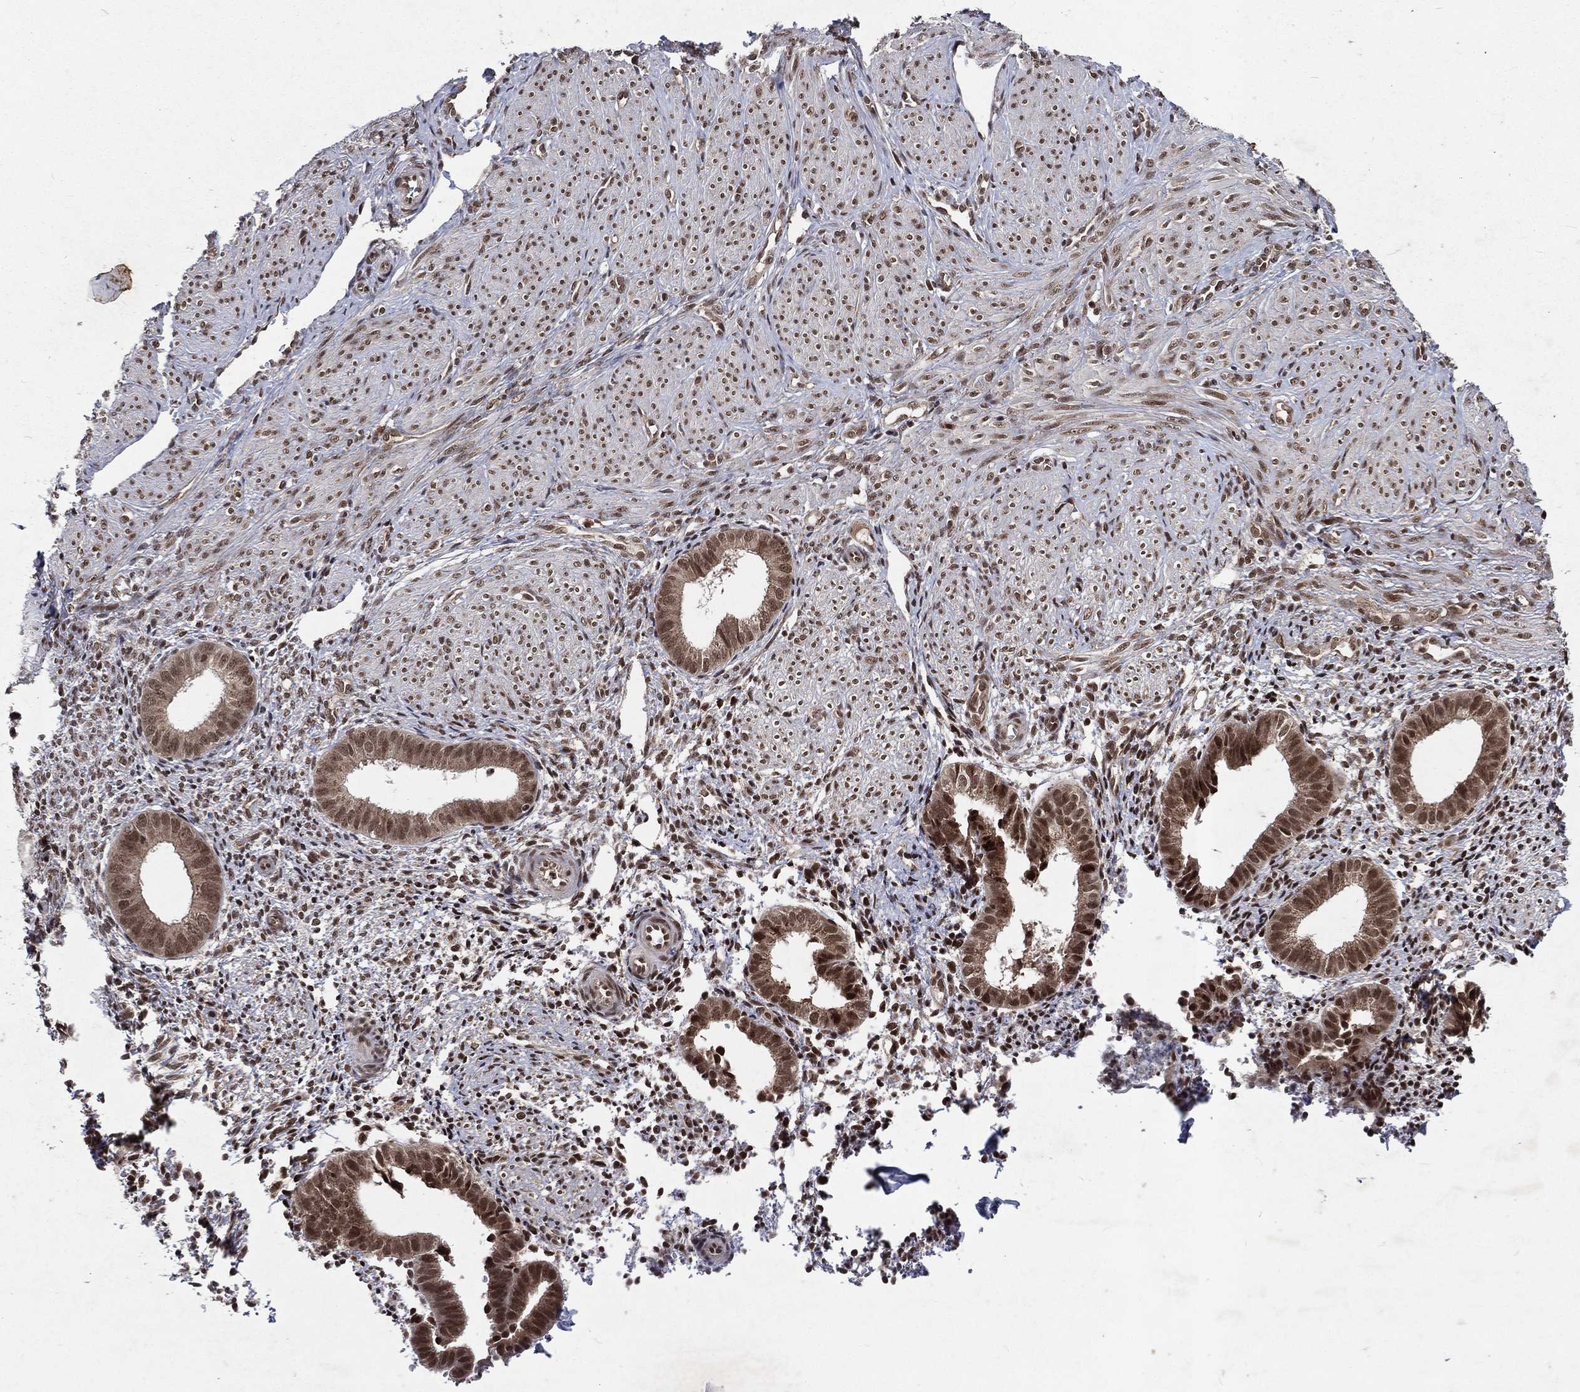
{"staining": {"intensity": "strong", "quantity": "25%-75%", "location": "nuclear"}, "tissue": "endometrium", "cell_type": "Cells in endometrial stroma", "image_type": "normal", "snomed": [{"axis": "morphology", "description": "Normal tissue, NOS"}, {"axis": "topography", "description": "Endometrium"}], "caption": "Immunohistochemical staining of benign endometrium displays 25%-75% levels of strong nuclear protein expression in about 25%-75% of cells in endometrial stroma. Using DAB (3,3'-diaminobenzidine) (brown) and hematoxylin (blue) stains, captured at high magnification using brightfield microscopy.", "gene": "DMAP1", "patient": {"sex": "female", "age": 47}}